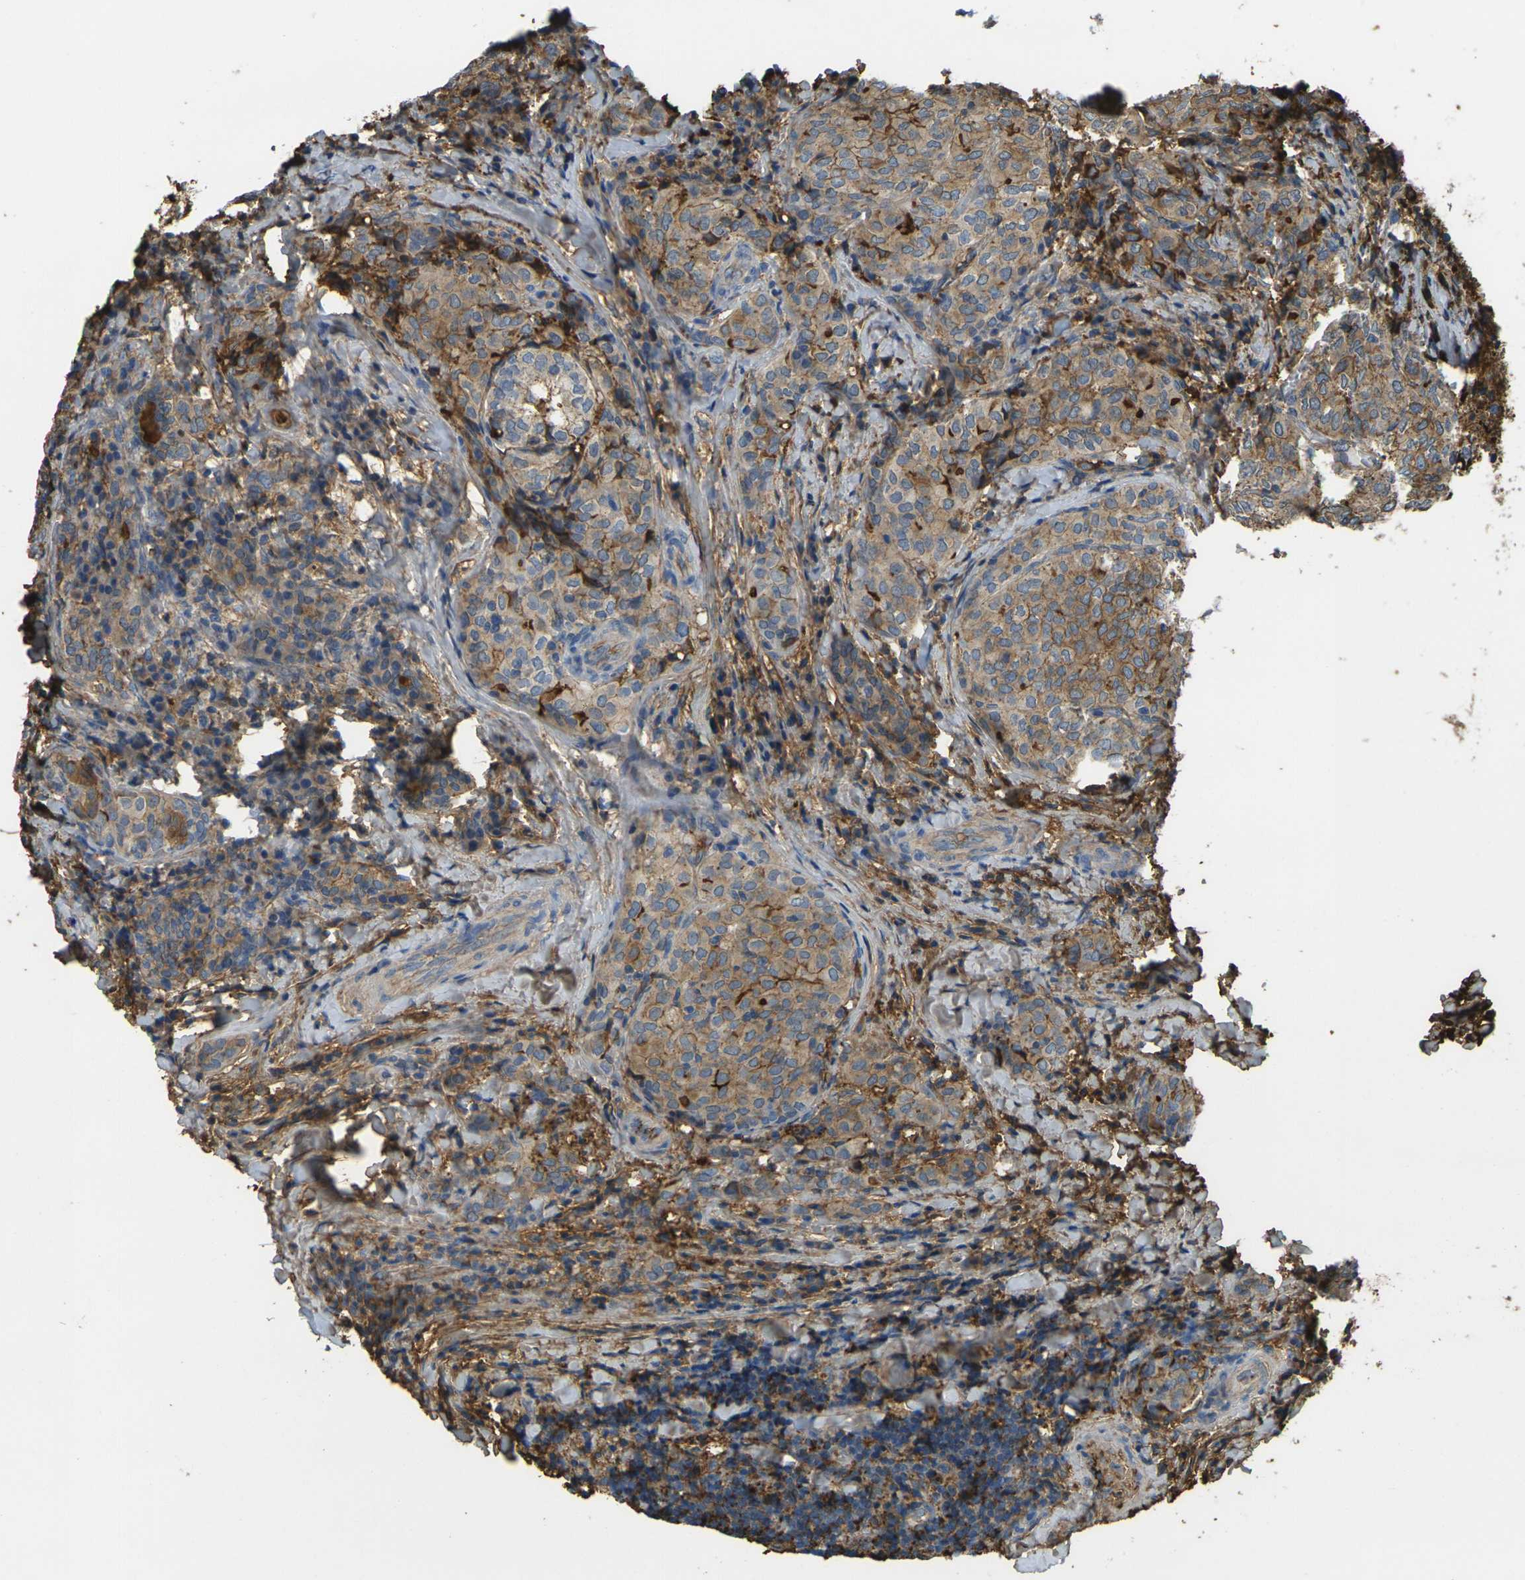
{"staining": {"intensity": "moderate", "quantity": ">75%", "location": "cytoplasmic/membranous"}, "tissue": "thyroid cancer", "cell_type": "Tumor cells", "image_type": "cancer", "snomed": [{"axis": "morphology", "description": "Normal tissue, NOS"}, {"axis": "morphology", "description": "Papillary adenocarcinoma, NOS"}, {"axis": "topography", "description": "Thyroid gland"}], "caption": "Immunohistochemistry image of neoplastic tissue: human papillary adenocarcinoma (thyroid) stained using immunohistochemistry (IHC) displays medium levels of moderate protein expression localized specifically in the cytoplasmic/membranous of tumor cells, appearing as a cytoplasmic/membranous brown color.", "gene": "PLCD1", "patient": {"sex": "female", "age": 30}}